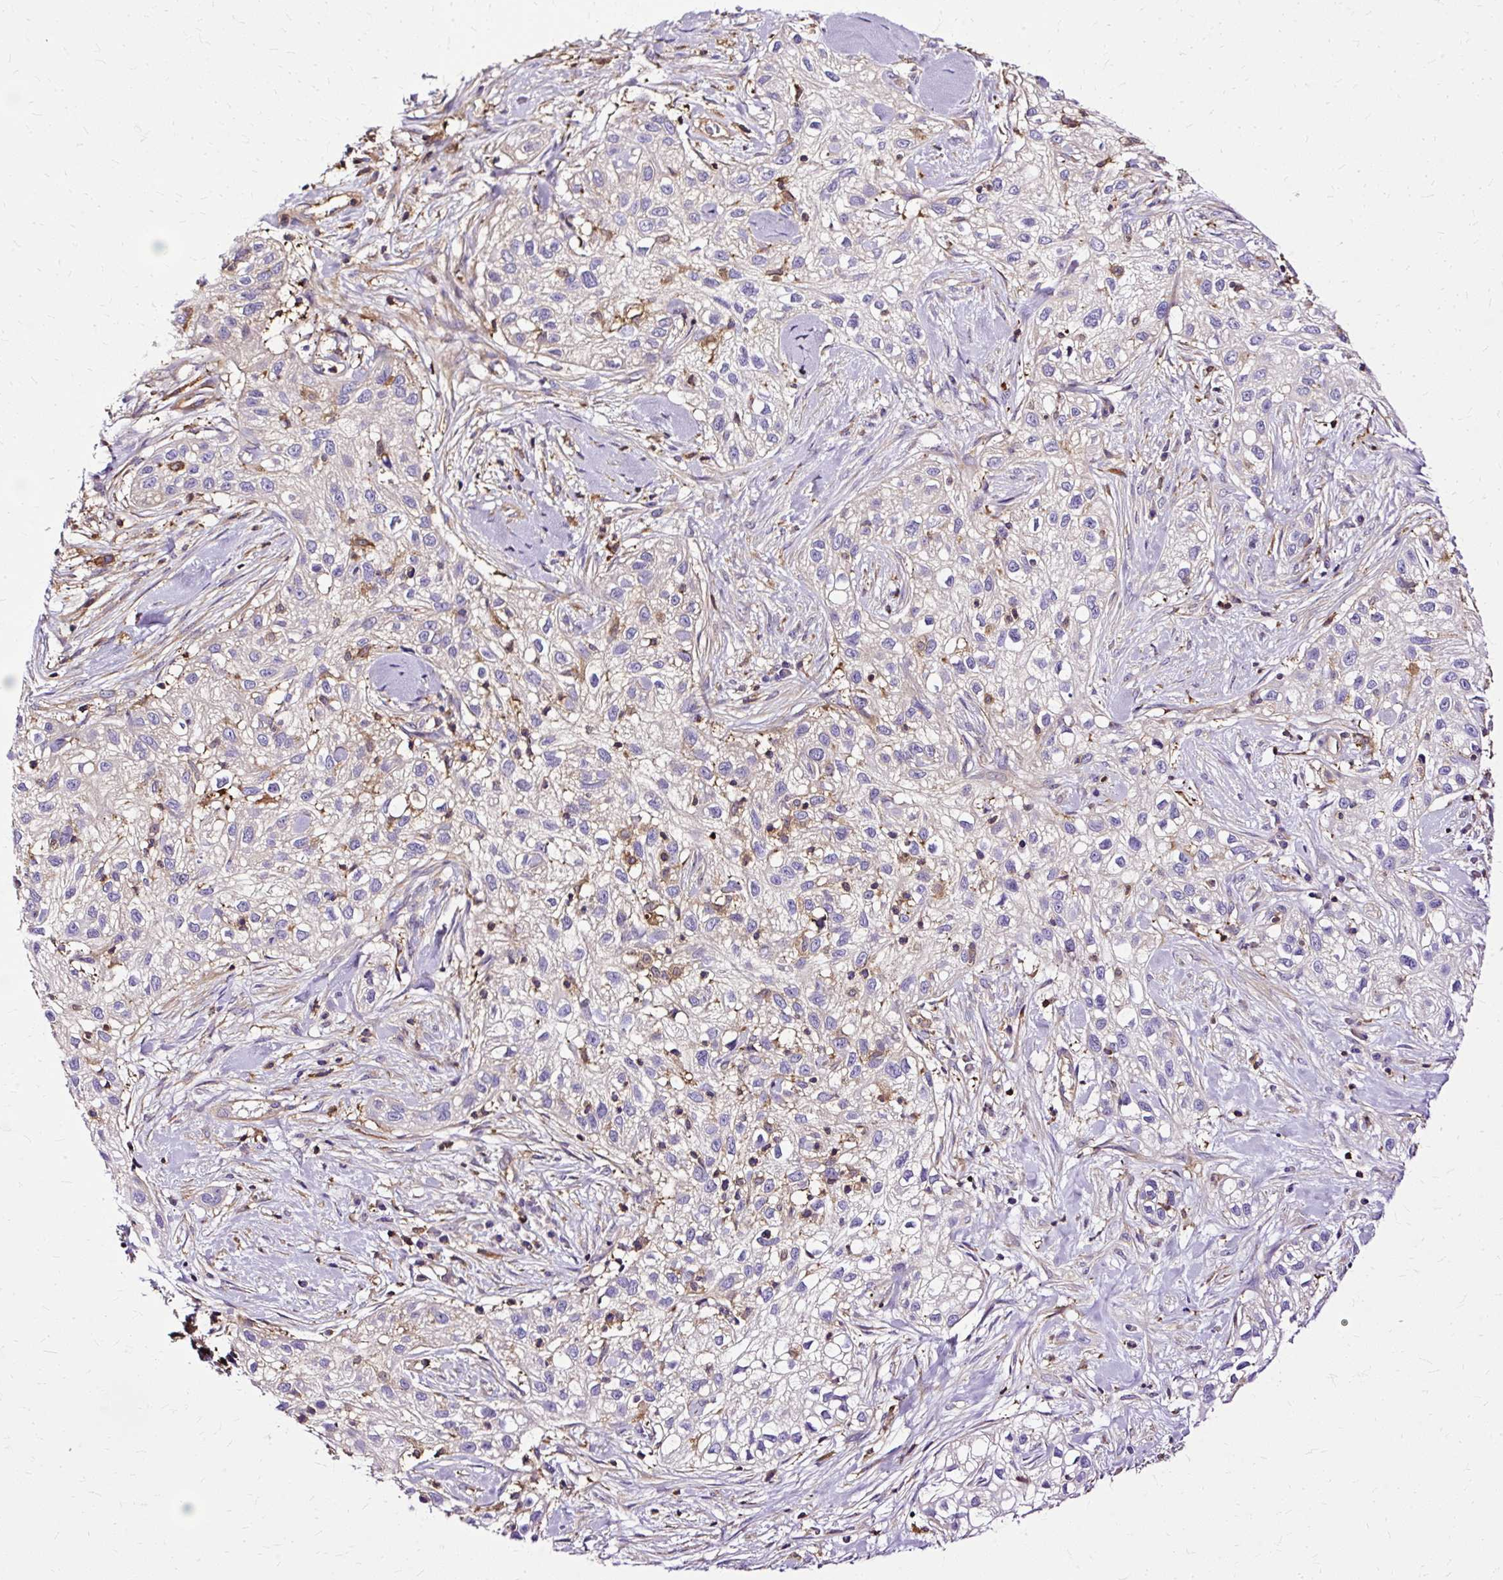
{"staining": {"intensity": "negative", "quantity": "none", "location": "none"}, "tissue": "skin cancer", "cell_type": "Tumor cells", "image_type": "cancer", "snomed": [{"axis": "morphology", "description": "Squamous cell carcinoma, NOS"}, {"axis": "topography", "description": "Skin"}], "caption": "IHC micrograph of neoplastic tissue: squamous cell carcinoma (skin) stained with DAB (3,3'-diaminobenzidine) displays no significant protein staining in tumor cells.", "gene": "TWF2", "patient": {"sex": "male", "age": 82}}